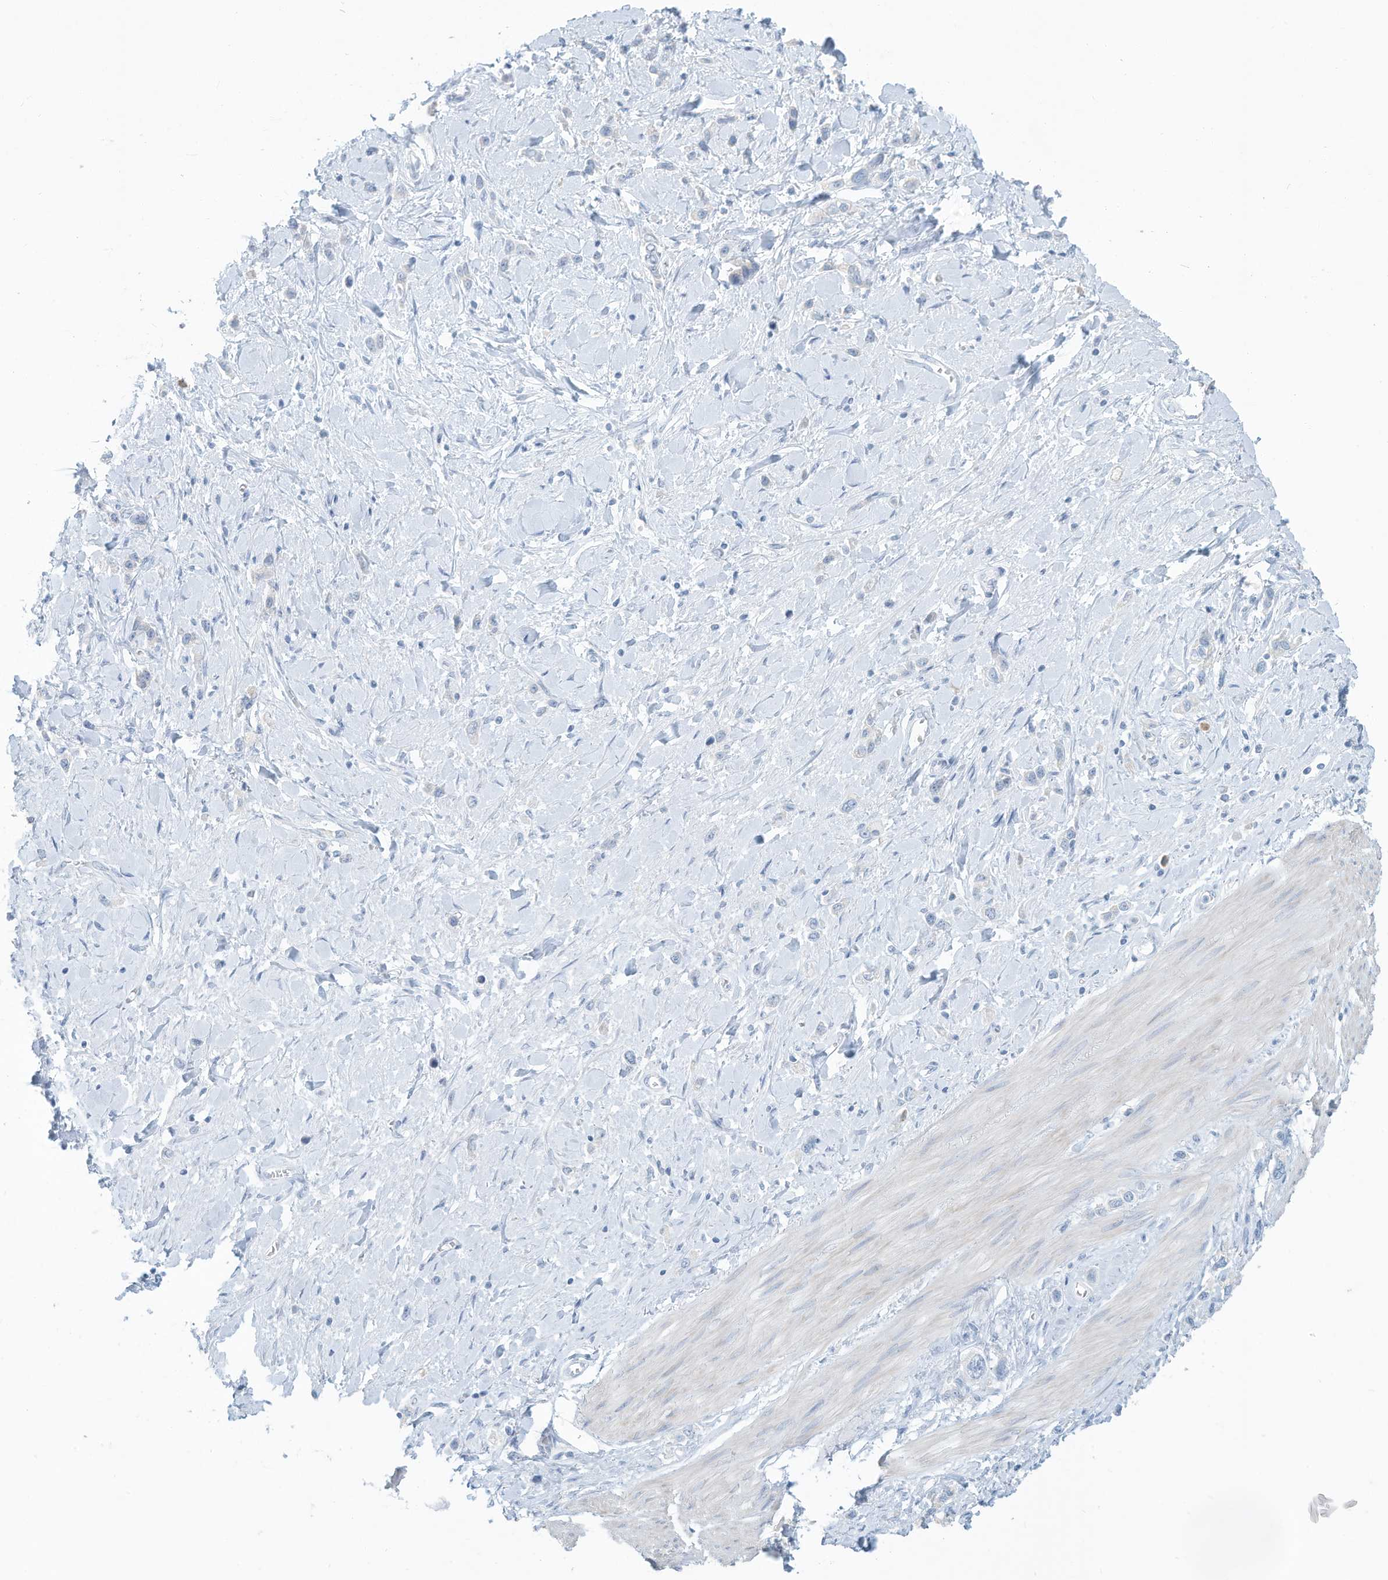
{"staining": {"intensity": "negative", "quantity": "none", "location": "none"}, "tissue": "stomach cancer", "cell_type": "Tumor cells", "image_type": "cancer", "snomed": [{"axis": "morphology", "description": "Normal tissue, NOS"}, {"axis": "morphology", "description": "Adenocarcinoma, NOS"}, {"axis": "topography", "description": "Stomach, upper"}, {"axis": "topography", "description": "Stomach"}], "caption": "This is an immunohistochemistry (IHC) histopathology image of human adenocarcinoma (stomach). There is no expression in tumor cells.", "gene": "ERI2", "patient": {"sex": "female", "age": 65}}